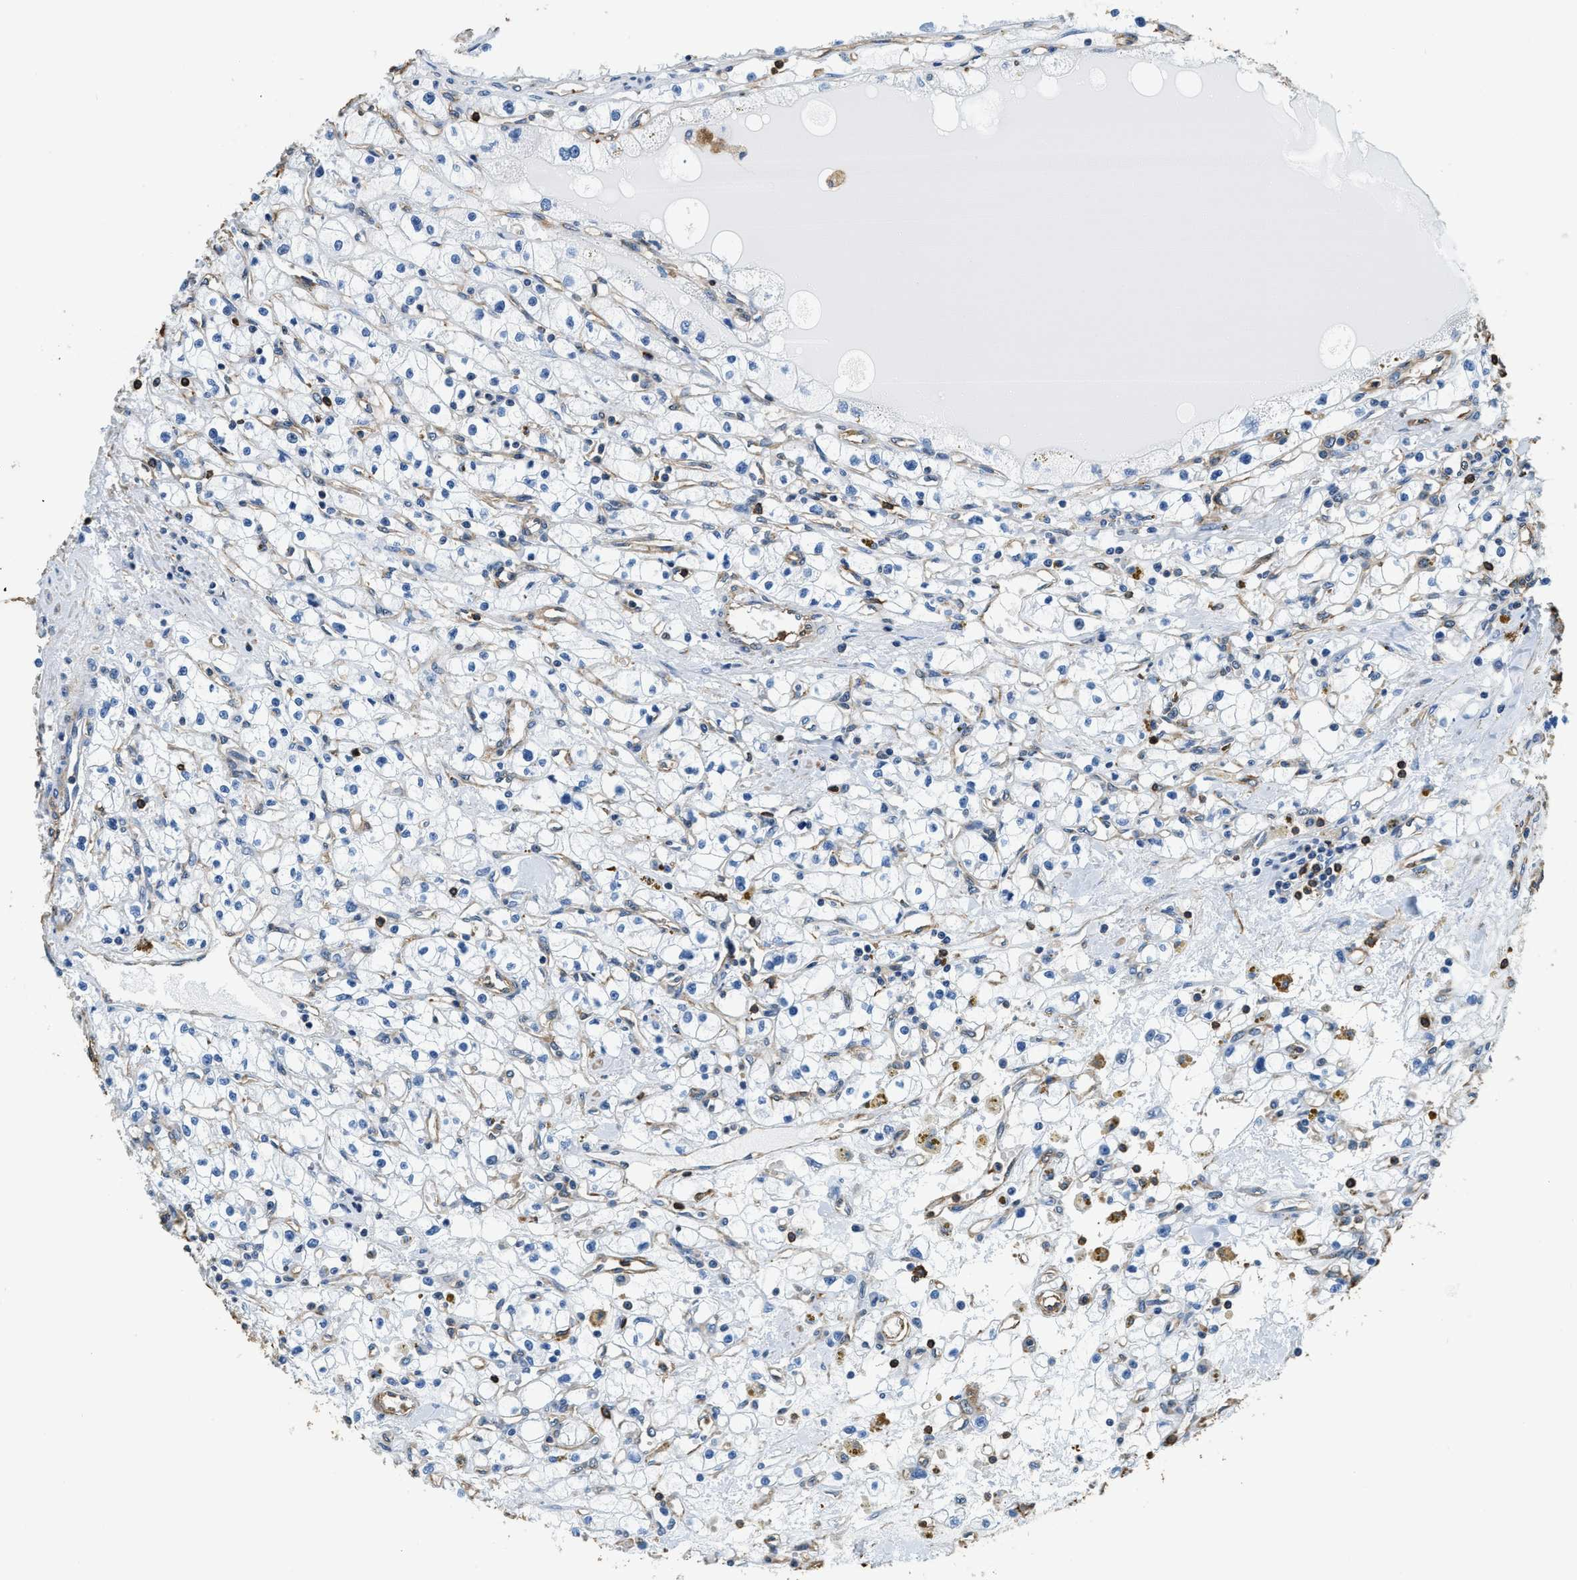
{"staining": {"intensity": "negative", "quantity": "none", "location": "none"}, "tissue": "renal cancer", "cell_type": "Tumor cells", "image_type": "cancer", "snomed": [{"axis": "morphology", "description": "Adenocarcinoma, NOS"}, {"axis": "topography", "description": "Kidney"}], "caption": "Tumor cells show no significant staining in renal adenocarcinoma. (DAB (3,3'-diaminobenzidine) immunohistochemistry, high magnification).", "gene": "ACCS", "patient": {"sex": "male", "age": 56}}